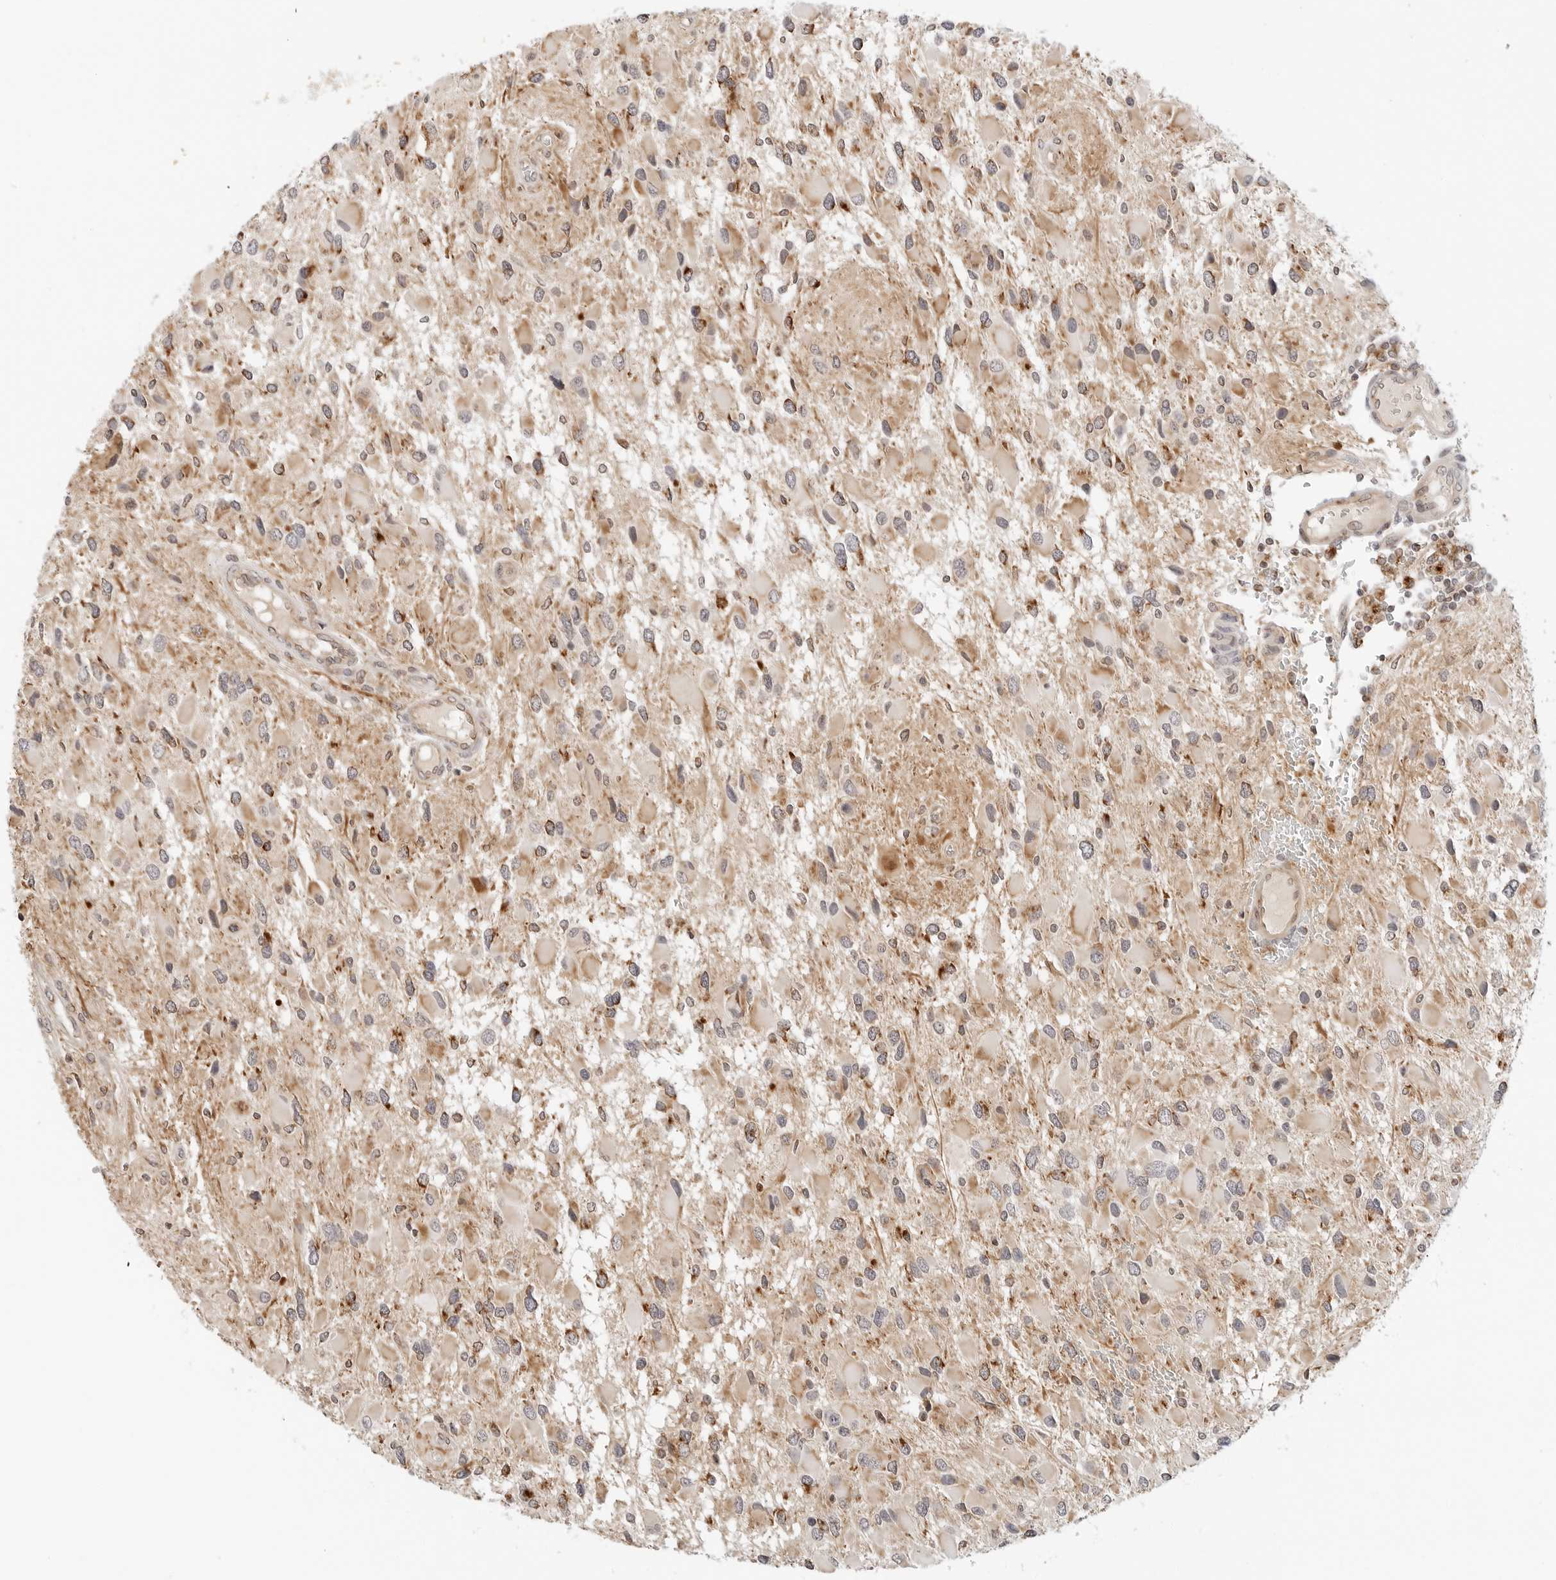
{"staining": {"intensity": "moderate", "quantity": "25%-75%", "location": "cytoplasmic/membranous"}, "tissue": "glioma", "cell_type": "Tumor cells", "image_type": "cancer", "snomed": [{"axis": "morphology", "description": "Glioma, malignant, High grade"}, {"axis": "topography", "description": "Brain"}], "caption": "Glioma was stained to show a protein in brown. There is medium levels of moderate cytoplasmic/membranous expression in approximately 25%-75% of tumor cells.", "gene": "DYRK4", "patient": {"sex": "male", "age": 53}}